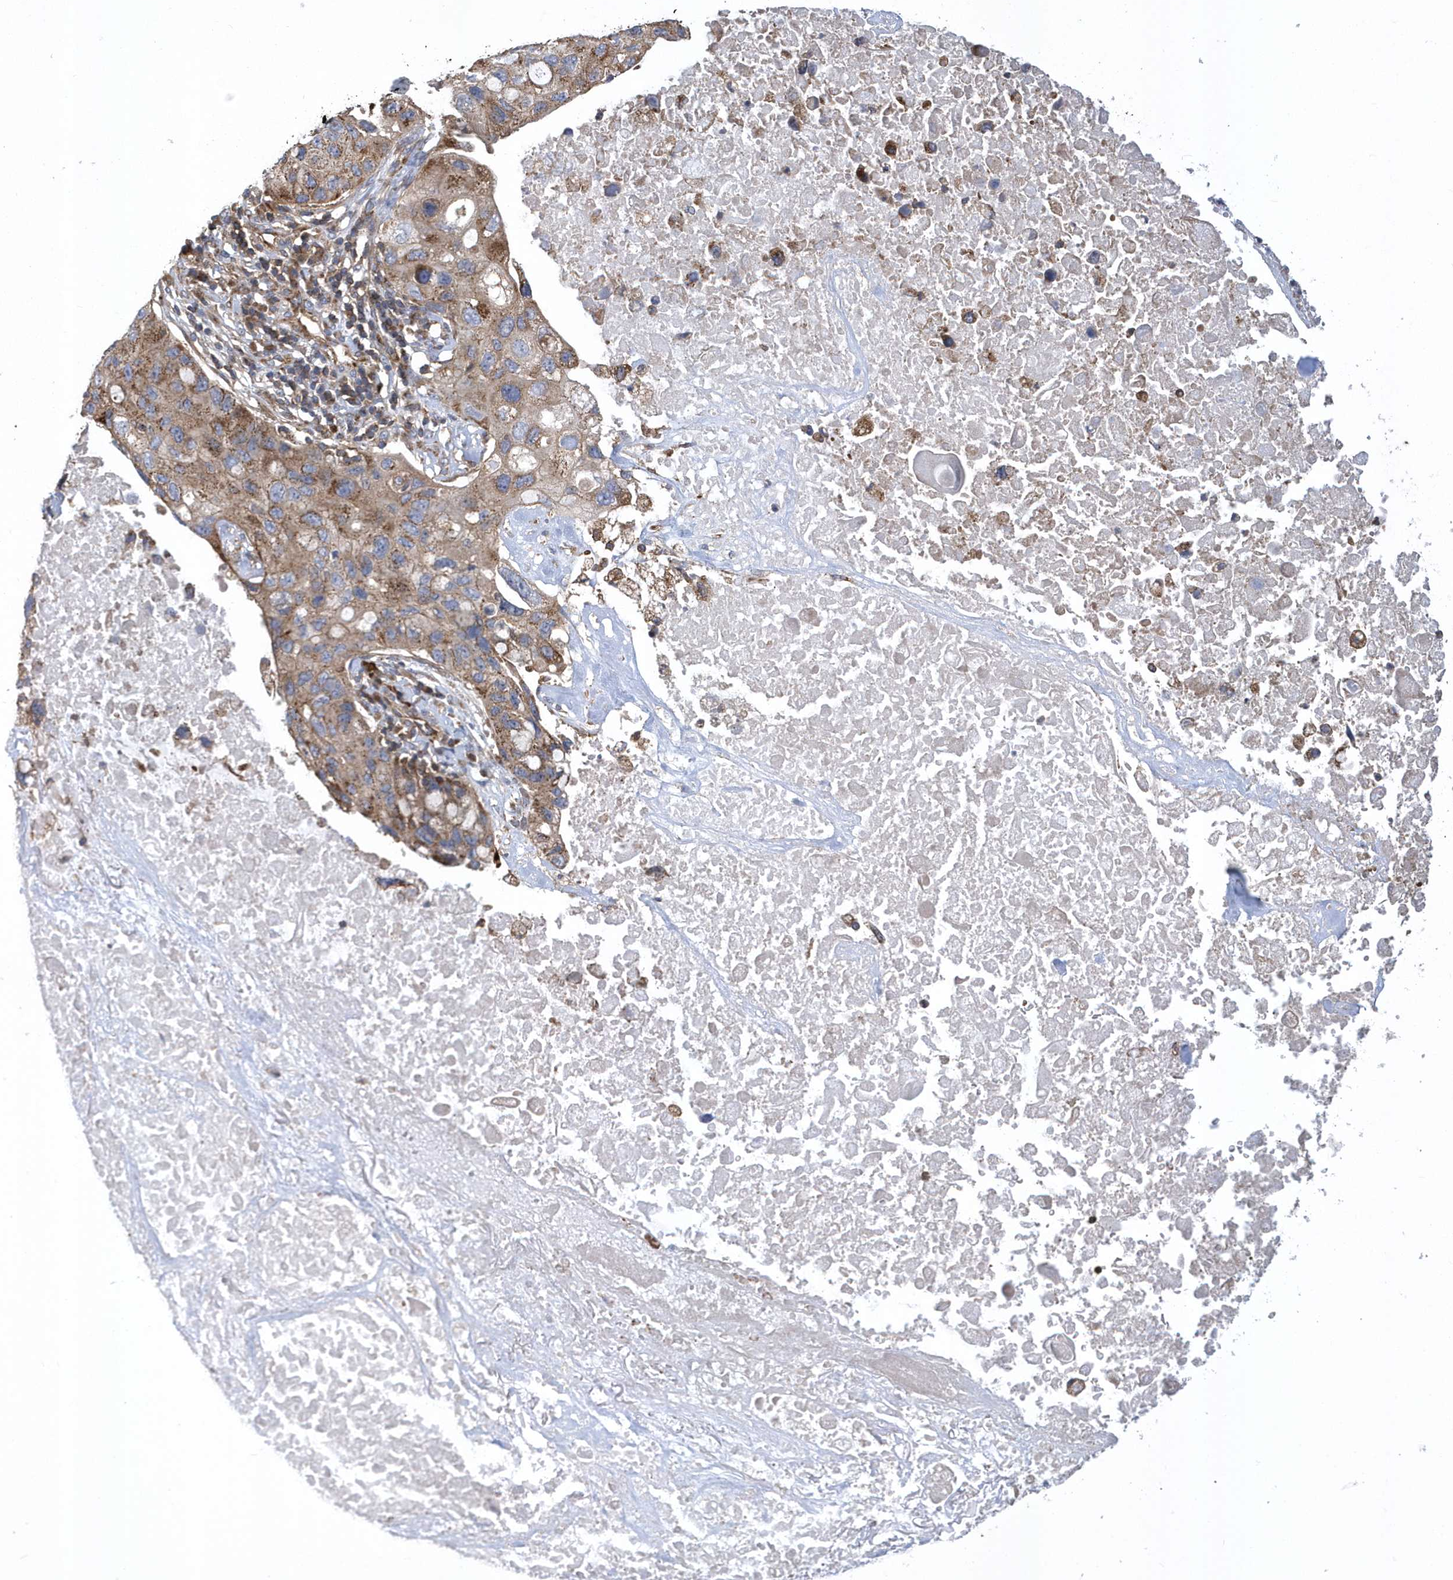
{"staining": {"intensity": "moderate", "quantity": ">75%", "location": "cytoplasmic/membranous"}, "tissue": "lung cancer", "cell_type": "Tumor cells", "image_type": "cancer", "snomed": [{"axis": "morphology", "description": "Squamous cell carcinoma, NOS"}, {"axis": "topography", "description": "Lung"}], "caption": "Immunohistochemical staining of lung cancer (squamous cell carcinoma) reveals moderate cytoplasmic/membranous protein expression in about >75% of tumor cells. (Stains: DAB (3,3'-diaminobenzidine) in brown, nuclei in blue, Microscopy: brightfield microscopy at high magnification).", "gene": "TRAIP", "patient": {"sex": "female", "age": 73}}